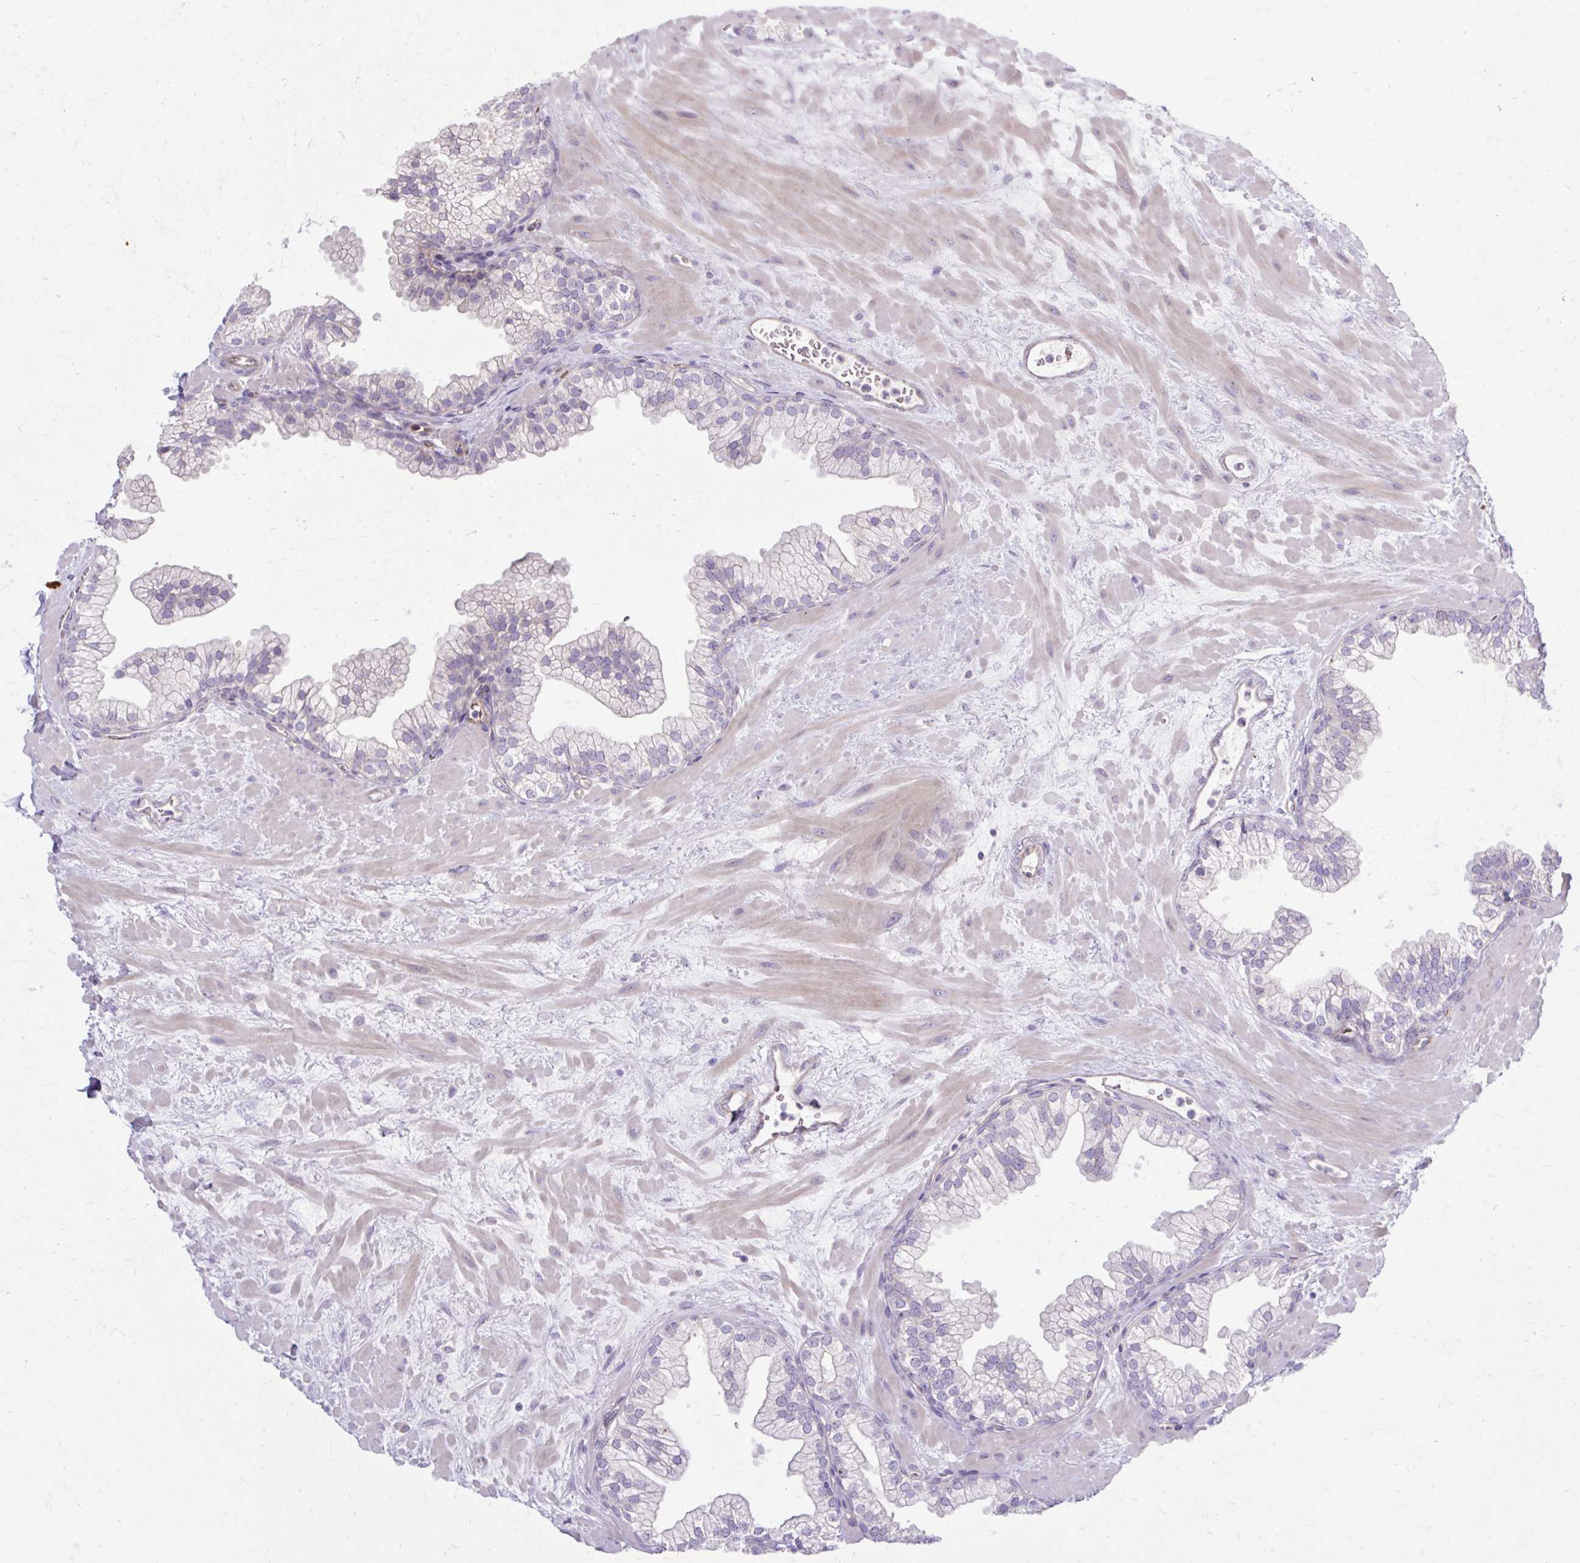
{"staining": {"intensity": "negative", "quantity": "none", "location": "none"}, "tissue": "prostate", "cell_type": "Glandular cells", "image_type": "normal", "snomed": [{"axis": "morphology", "description": "Normal tissue, NOS"}, {"axis": "topography", "description": "Prostate"}, {"axis": "topography", "description": "Peripheral nerve tissue"}], "caption": "Immunohistochemical staining of benign prostate shows no significant expression in glandular cells.", "gene": "USHBP1", "patient": {"sex": "male", "age": 61}}